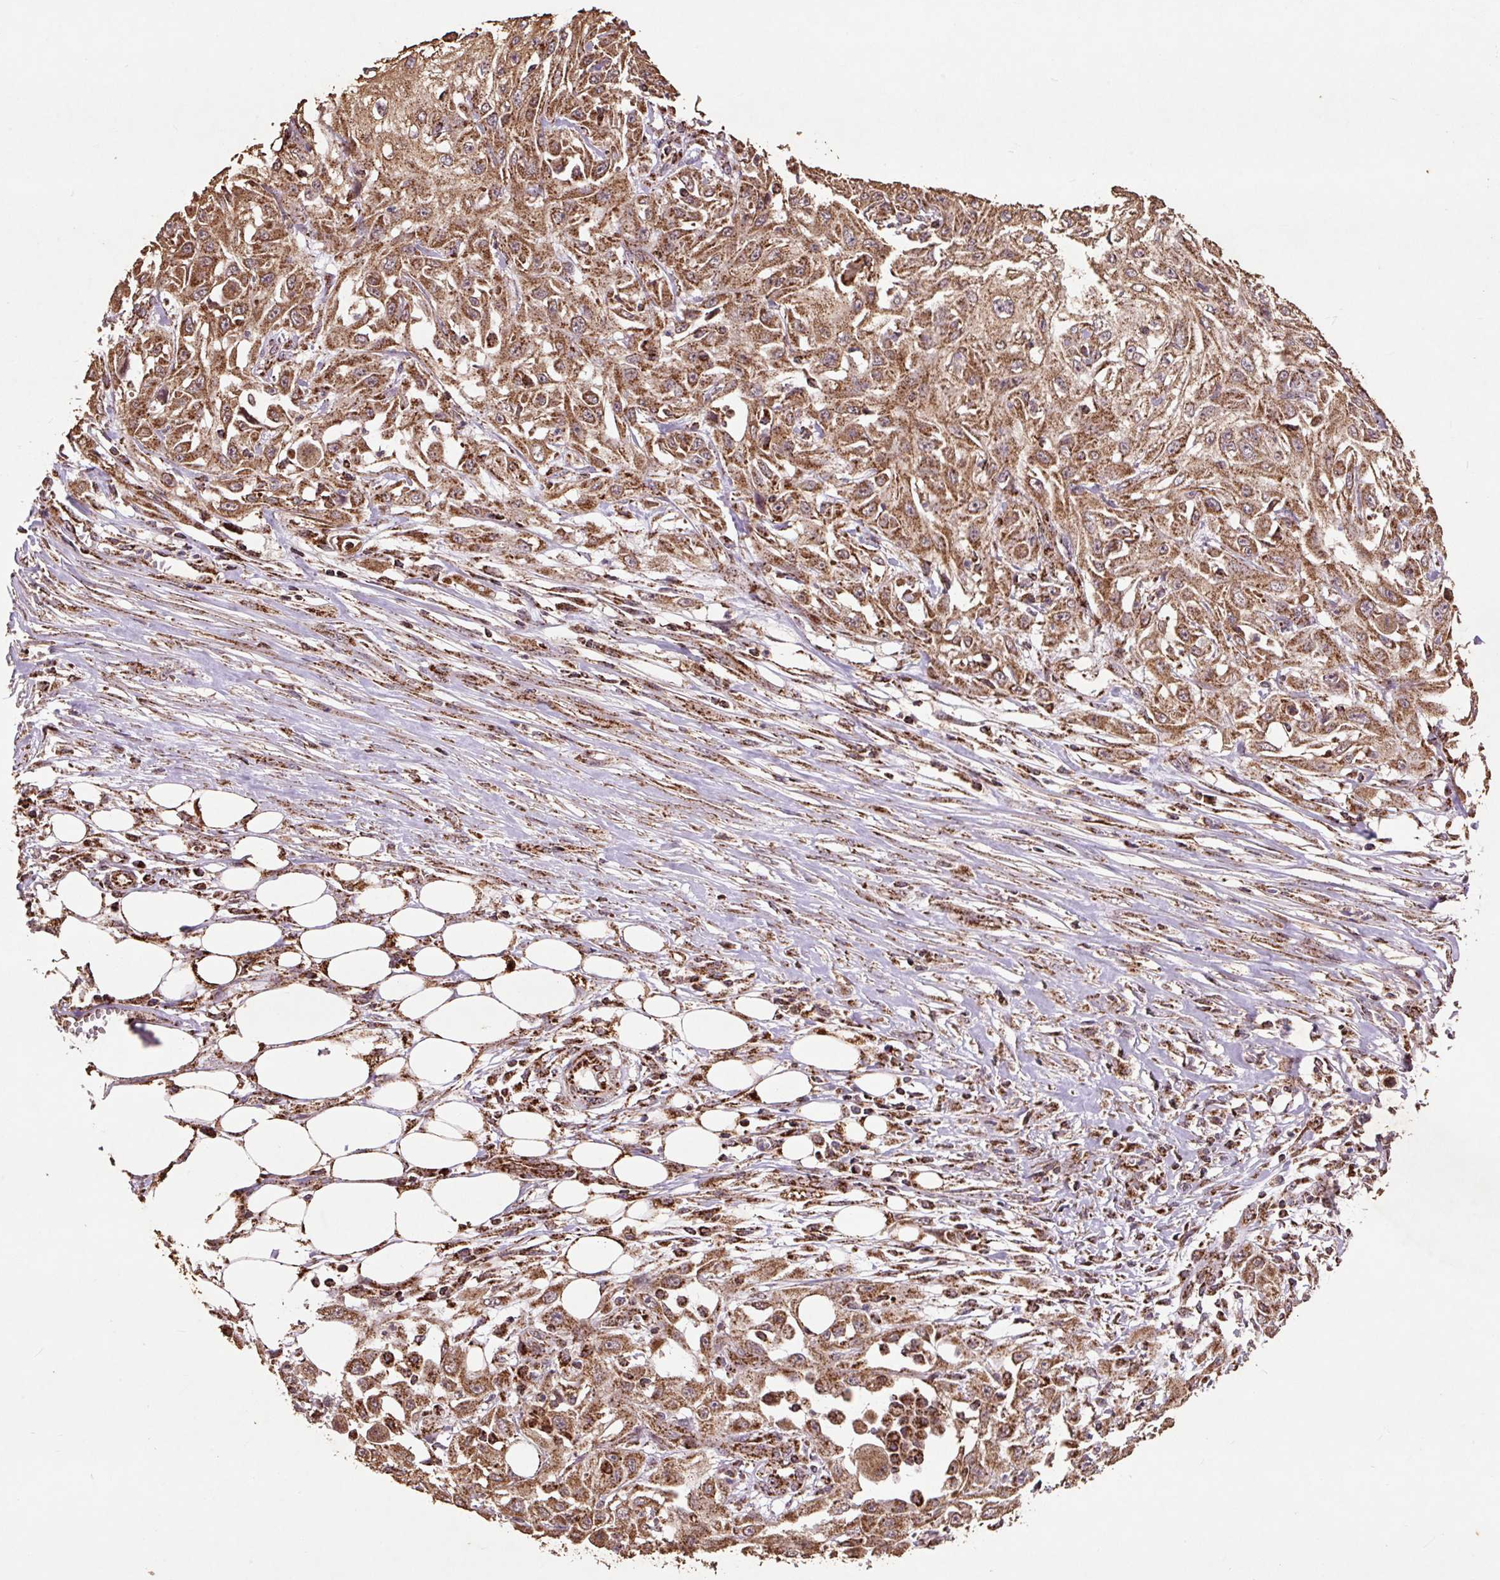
{"staining": {"intensity": "moderate", "quantity": ">75%", "location": "cytoplasmic/membranous"}, "tissue": "skin cancer", "cell_type": "Tumor cells", "image_type": "cancer", "snomed": [{"axis": "morphology", "description": "Squamous cell carcinoma, NOS"}, {"axis": "morphology", "description": "Squamous cell carcinoma, metastatic, NOS"}, {"axis": "topography", "description": "Skin"}, {"axis": "topography", "description": "Lymph node"}], "caption": "Skin cancer stained for a protein (brown) shows moderate cytoplasmic/membranous positive staining in about >75% of tumor cells.", "gene": "ATP5F1A", "patient": {"sex": "male", "age": 75}}